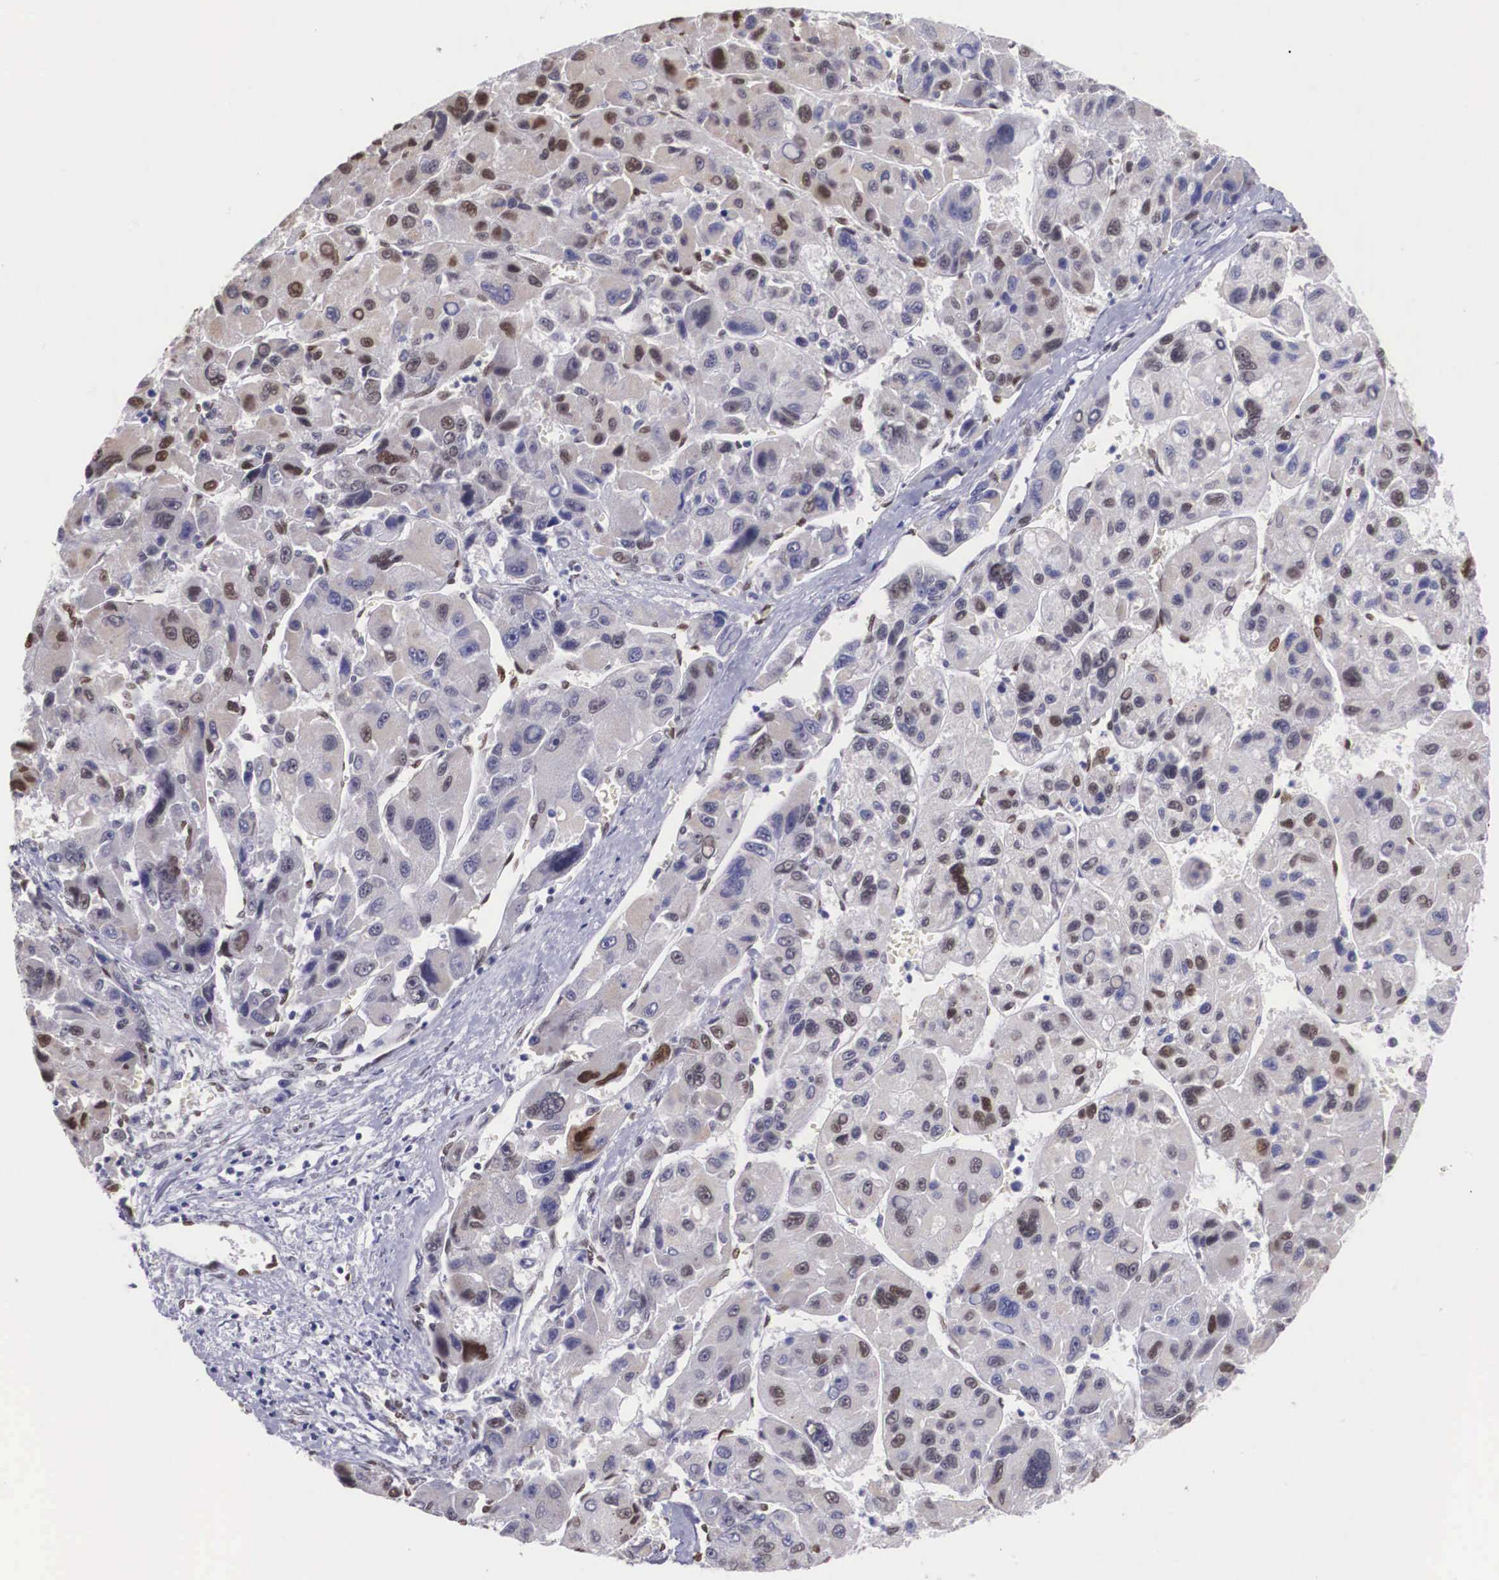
{"staining": {"intensity": "moderate", "quantity": "<25%", "location": "nuclear"}, "tissue": "liver cancer", "cell_type": "Tumor cells", "image_type": "cancer", "snomed": [{"axis": "morphology", "description": "Carcinoma, Hepatocellular, NOS"}, {"axis": "topography", "description": "Liver"}], "caption": "An immunohistochemistry micrograph of tumor tissue is shown. Protein staining in brown highlights moderate nuclear positivity in liver hepatocellular carcinoma within tumor cells.", "gene": "HMGN5", "patient": {"sex": "male", "age": 64}}